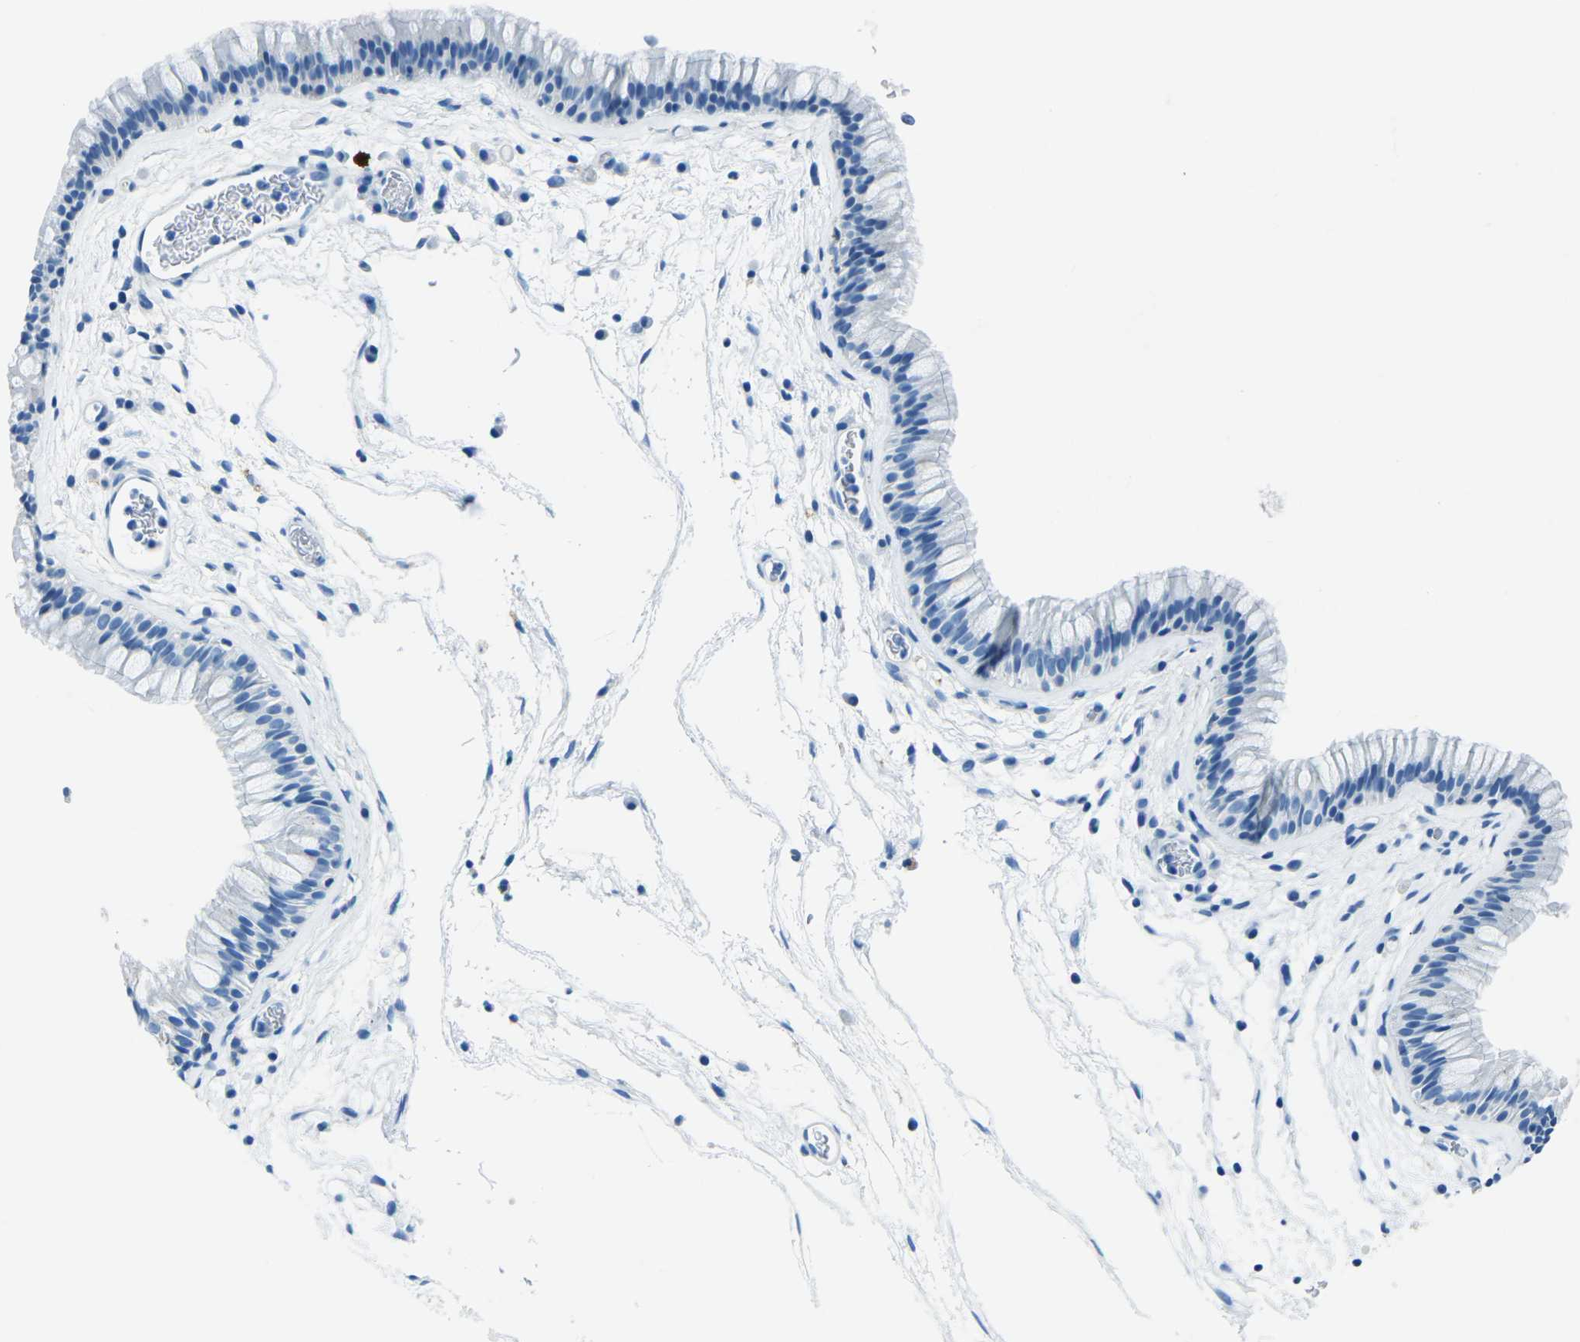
{"staining": {"intensity": "negative", "quantity": "none", "location": "none"}, "tissue": "nasopharynx", "cell_type": "Respiratory epithelial cells", "image_type": "normal", "snomed": [{"axis": "morphology", "description": "Normal tissue, NOS"}, {"axis": "morphology", "description": "Inflammation, NOS"}, {"axis": "topography", "description": "Nasopharynx"}], "caption": "An image of nasopharynx stained for a protein demonstrates no brown staining in respiratory epithelial cells.", "gene": "MYH8", "patient": {"sex": "male", "age": 48}}